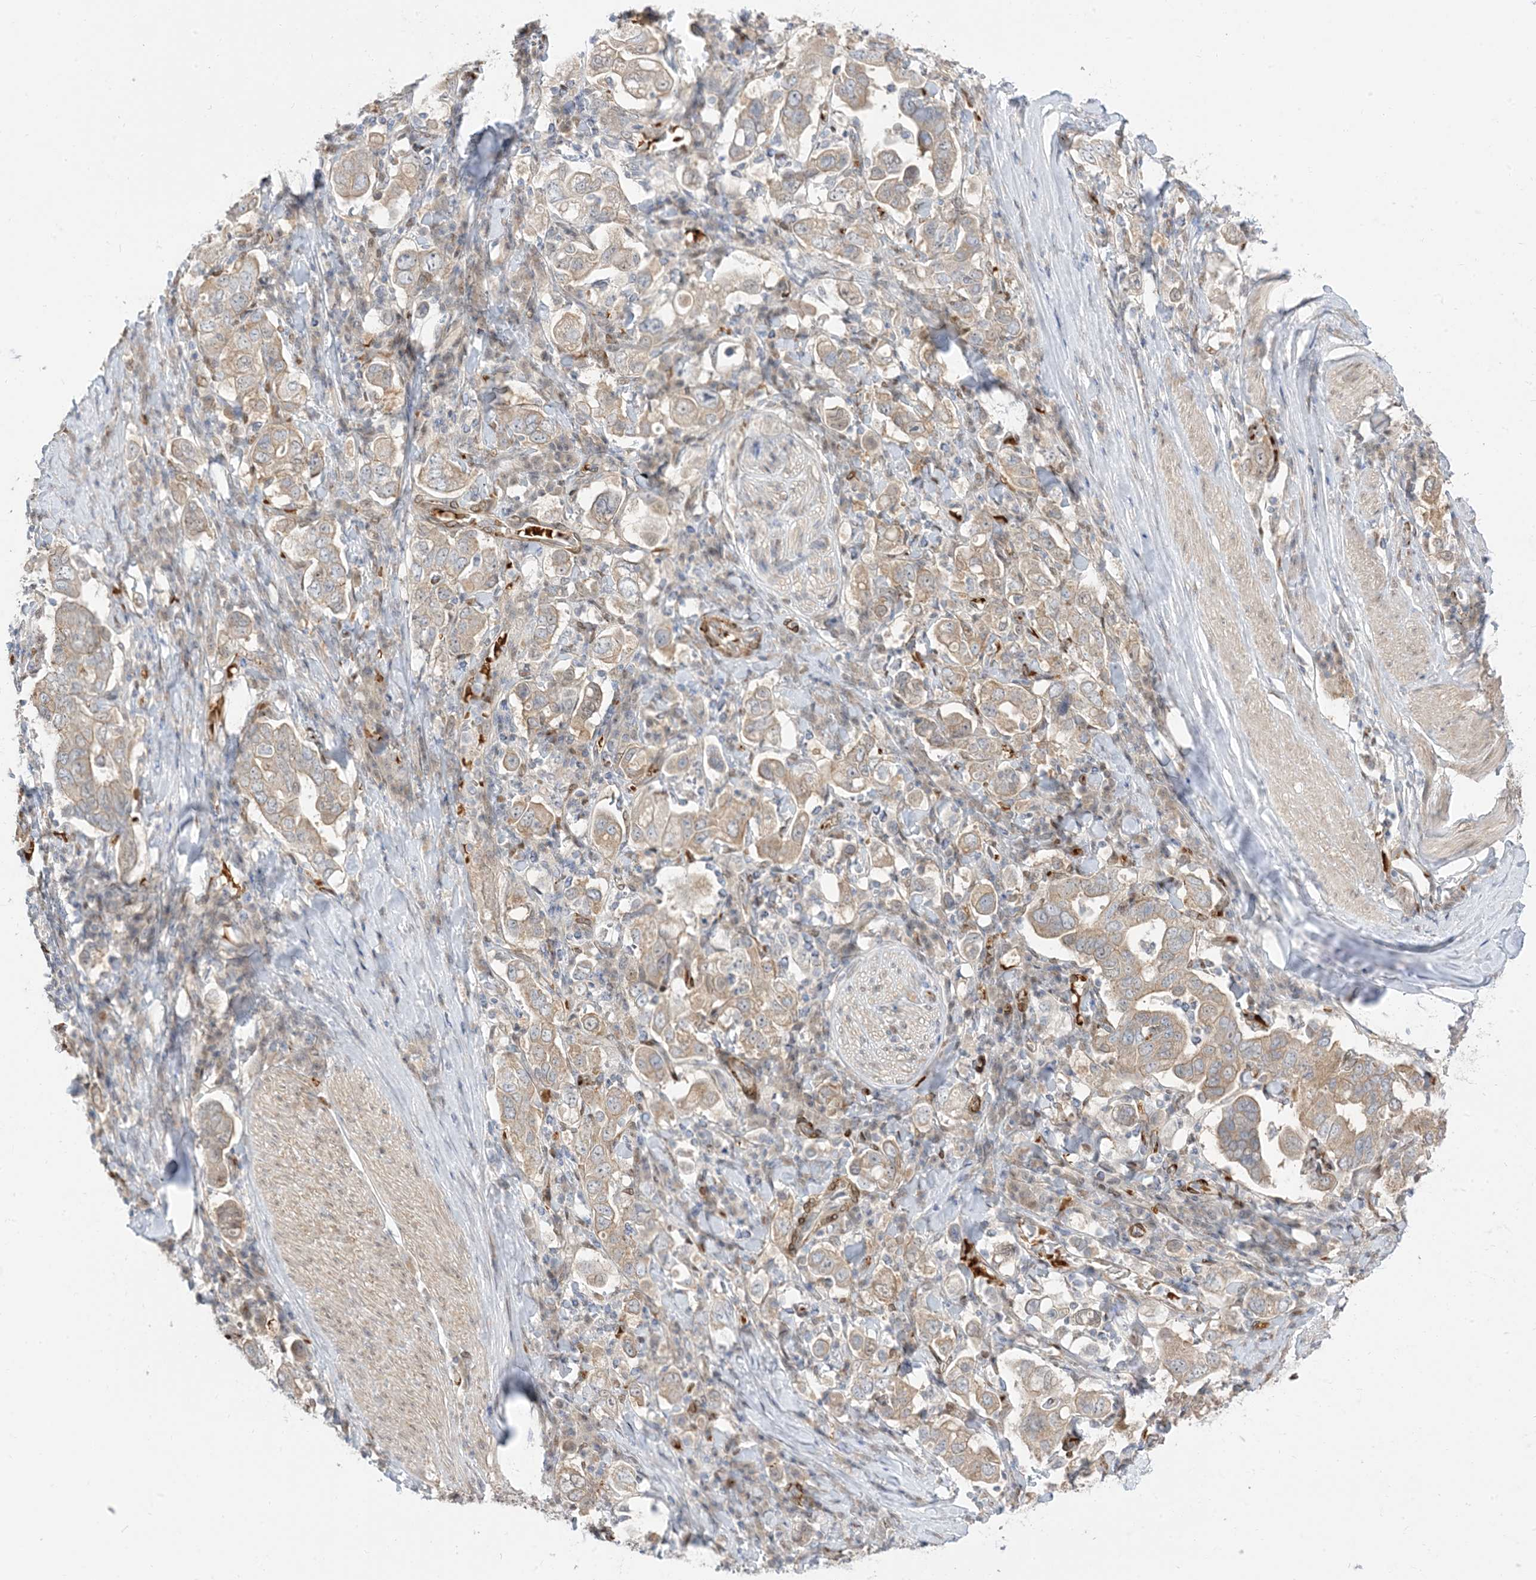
{"staining": {"intensity": "weak", "quantity": ">75%", "location": "cytoplasmic/membranous"}, "tissue": "stomach cancer", "cell_type": "Tumor cells", "image_type": "cancer", "snomed": [{"axis": "morphology", "description": "Adenocarcinoma, NOS"}, {"axis": "topography", "description": "Stomach, upper"}], "caption": "Brown immunohistochemical staining in stomach adenocarcinoma shows weak cytoplasmic/membranous expression in approximately >75% of tumor cells.", "gene": "RIN1", "patient": {"sex": "male", "age": 62}}